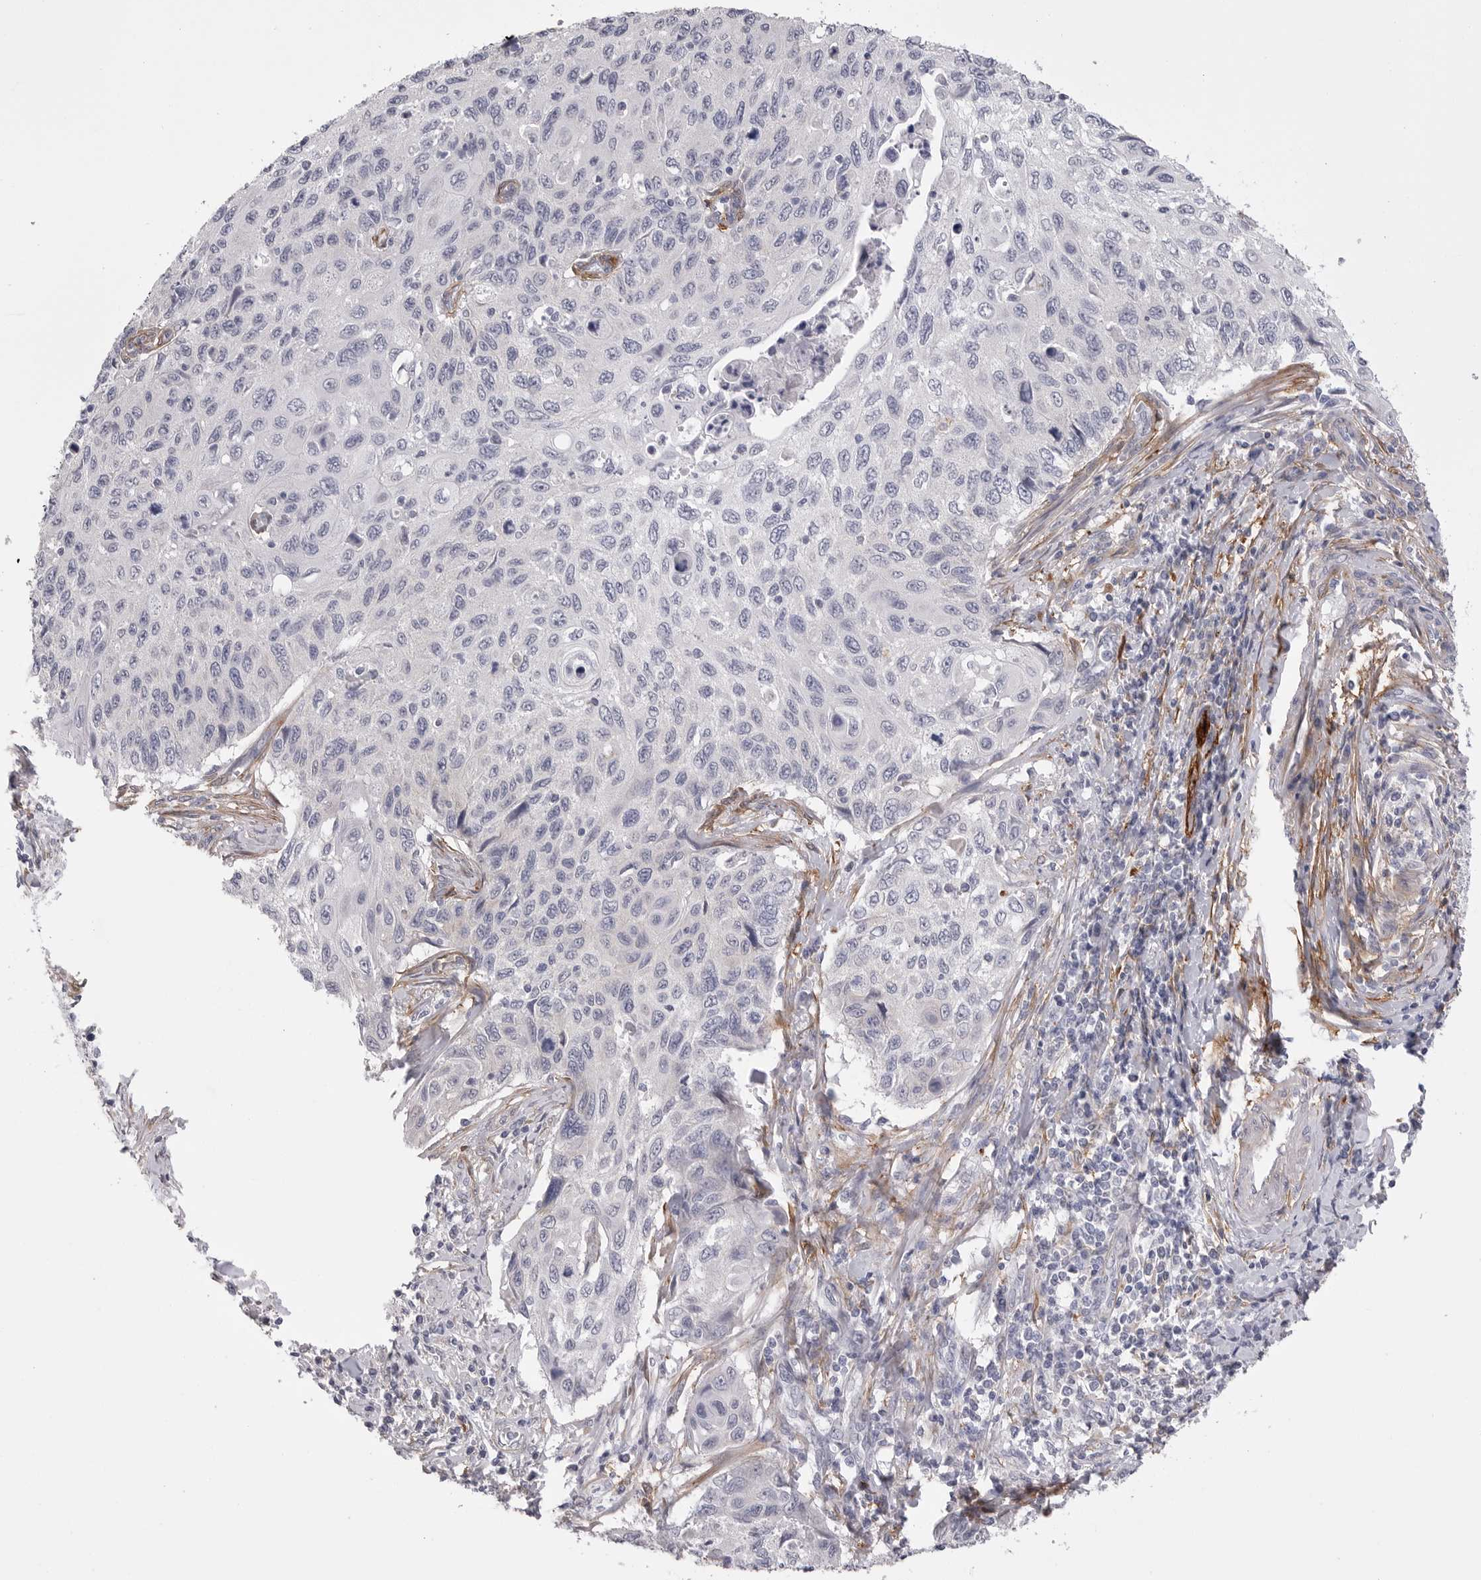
{"staining": {"intensity": "negative", "quantity": "none", "location": "none"}, "tissue": "cervical cancer", "cell_type": "Tumor cells", "image_type": "cancer", "snomed": [{"axis": "morphology", "description": "Squamous cell carcinoma, NOS"}, {"axis": "topography", "description": "Cervix"}], "caption": "Cervical squamous cell carcinoma was stained to show a protein in brown. There is no significant staining in tumor cells. (DAB immunohistochemistry (IHC) with hematoxylin counter stain).", "gene": "AKAP12", "patient": {"sex": "female", "age": 70}}